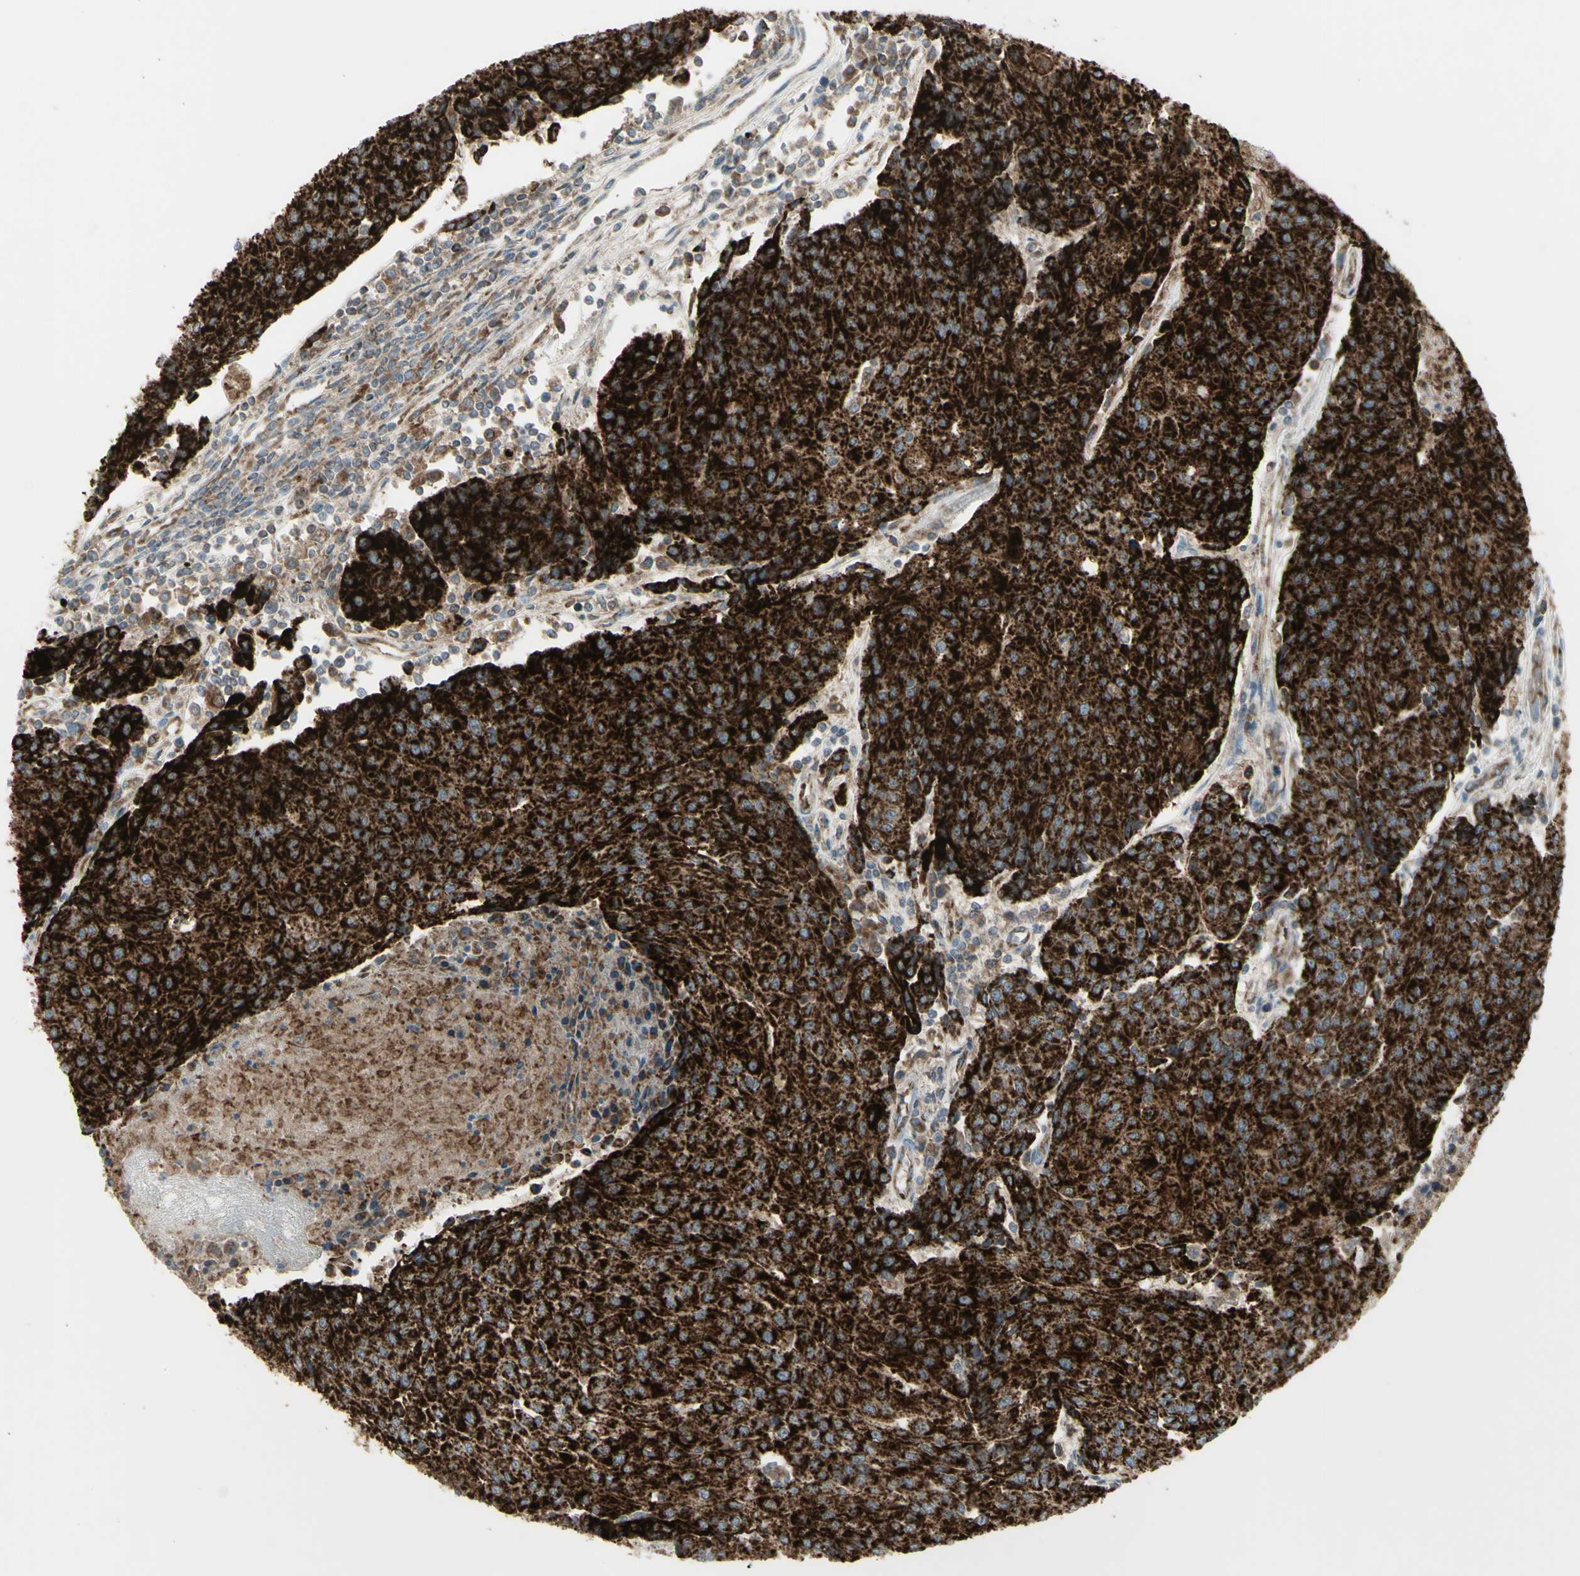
{"staining": {"intensity": "strong", "quantity": ">75%", "location": "cytoplasmic/membranous"}, "tissue": "urothelial cancer", "cell_type": "Tumor cells", "image_type": "cancer", "snomed": [{"axis": "morphology", "description": "Urothelial carcinoma, High grade"}, {"axis": "topography", "description": "Urinary bladder"}], "caption": "Urothelial carcinoma (high-grade) stained with a protein marker reveals strong staining in tumor cells.", "gene": "CYB5R1", "patient": {"sex": "female", "age": 85}}